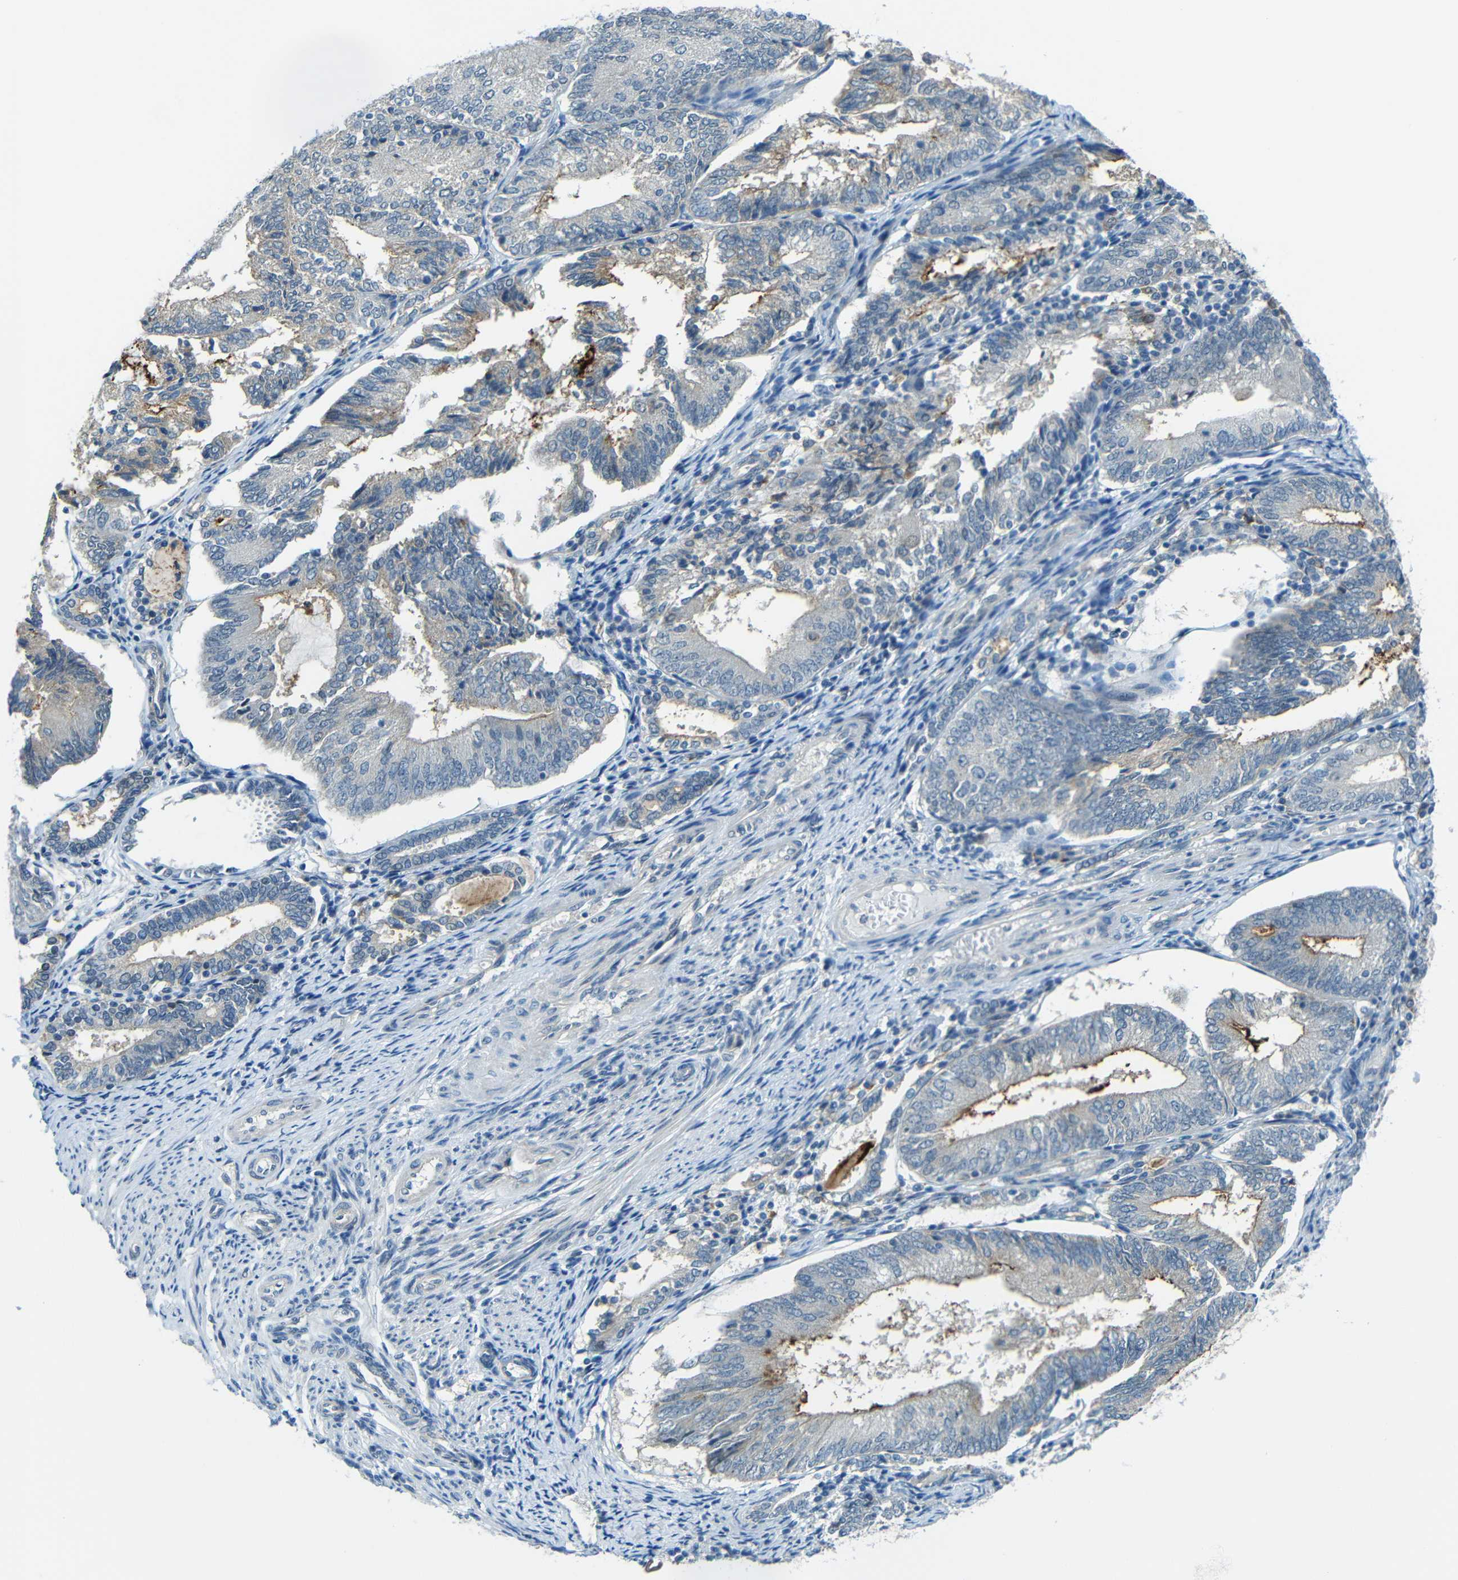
{"staining": {"intensity": "moderate", "quantity": "25%-75%", "location": "cytoplasmic/membranous"}, "tissue": "endometrial cancer", "cell_type": "Tumor cells", "image_type": "cancer", "snomed": [{"axis": "morphology", "description": "Adenocarcinoma, NOS"}, {"axis": "topography", "description": "Endometrium"}], "caption": "Immunohistochemistry (IHC) histopathology image of neoplastic tissue: human endometrial cancer (adenocarcinoma) stained using immunohistochemistry displays medium levels of moderate protein expression localized specifically in the cytoplasmic/membranous of tumor cells, appearing as a cytoplasmic/membranous brown color.", "gene": "ANKRD22", "patient": {"sex": "female", "age": 81}}